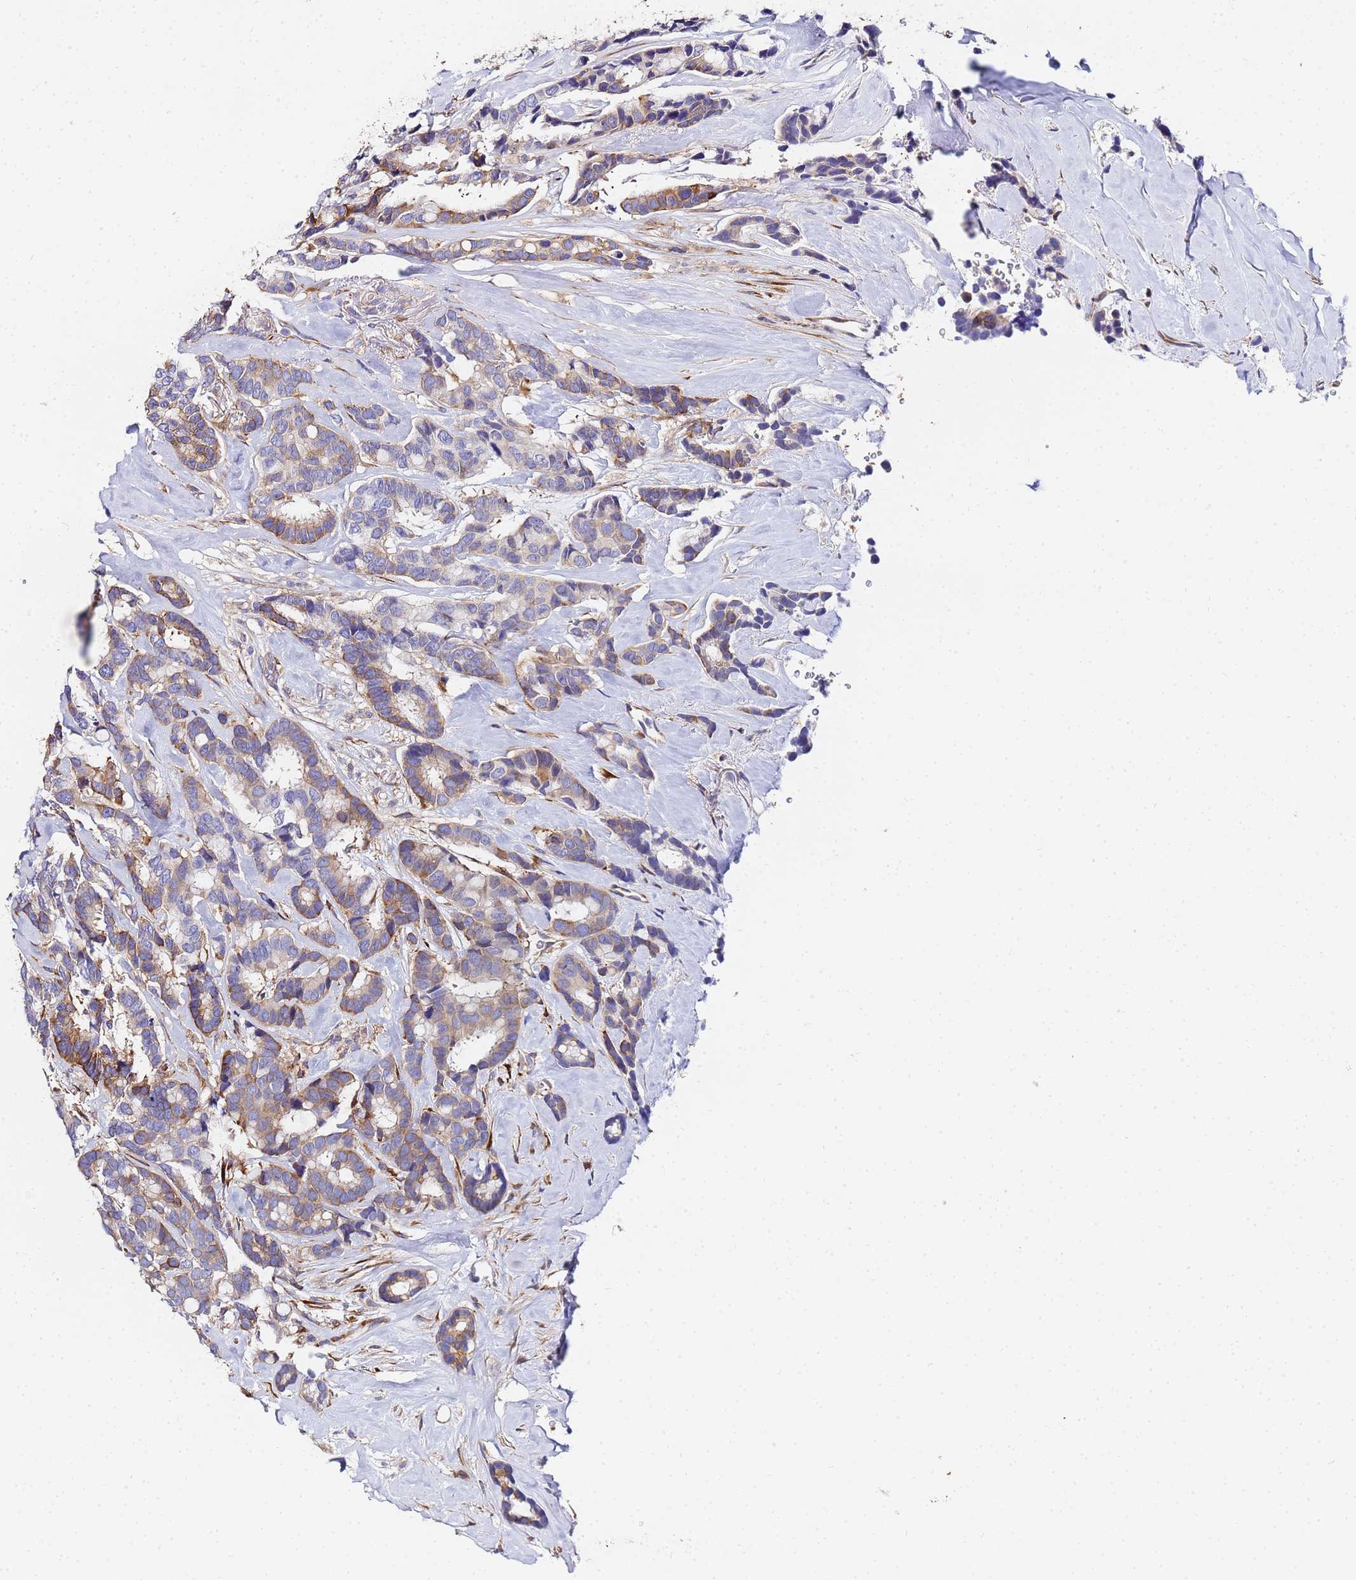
{"staining": {"intensity": "moderate", "quantity": "<25%", "location": "cytoplasmic/membranous"}, "tissue": "breast cancer", "cell_type": "Tumor cells", "image_type": "cancer", "snomed": [{"axis": "morphology", "description": "Duct carcinoma"}, {"axis": "topography", "description": "Breast"}], "caption": "High-magnification brightfield microscopy of breast cancer stained with DAB (brown) and counterstained with hematoxylin (blue). tumor cells exhibit moderate cytoplasmic/membranous staining is present in approximately<25% of cells.", "gene": "POM121", "patient": {"sex": "female", "age": 87}}